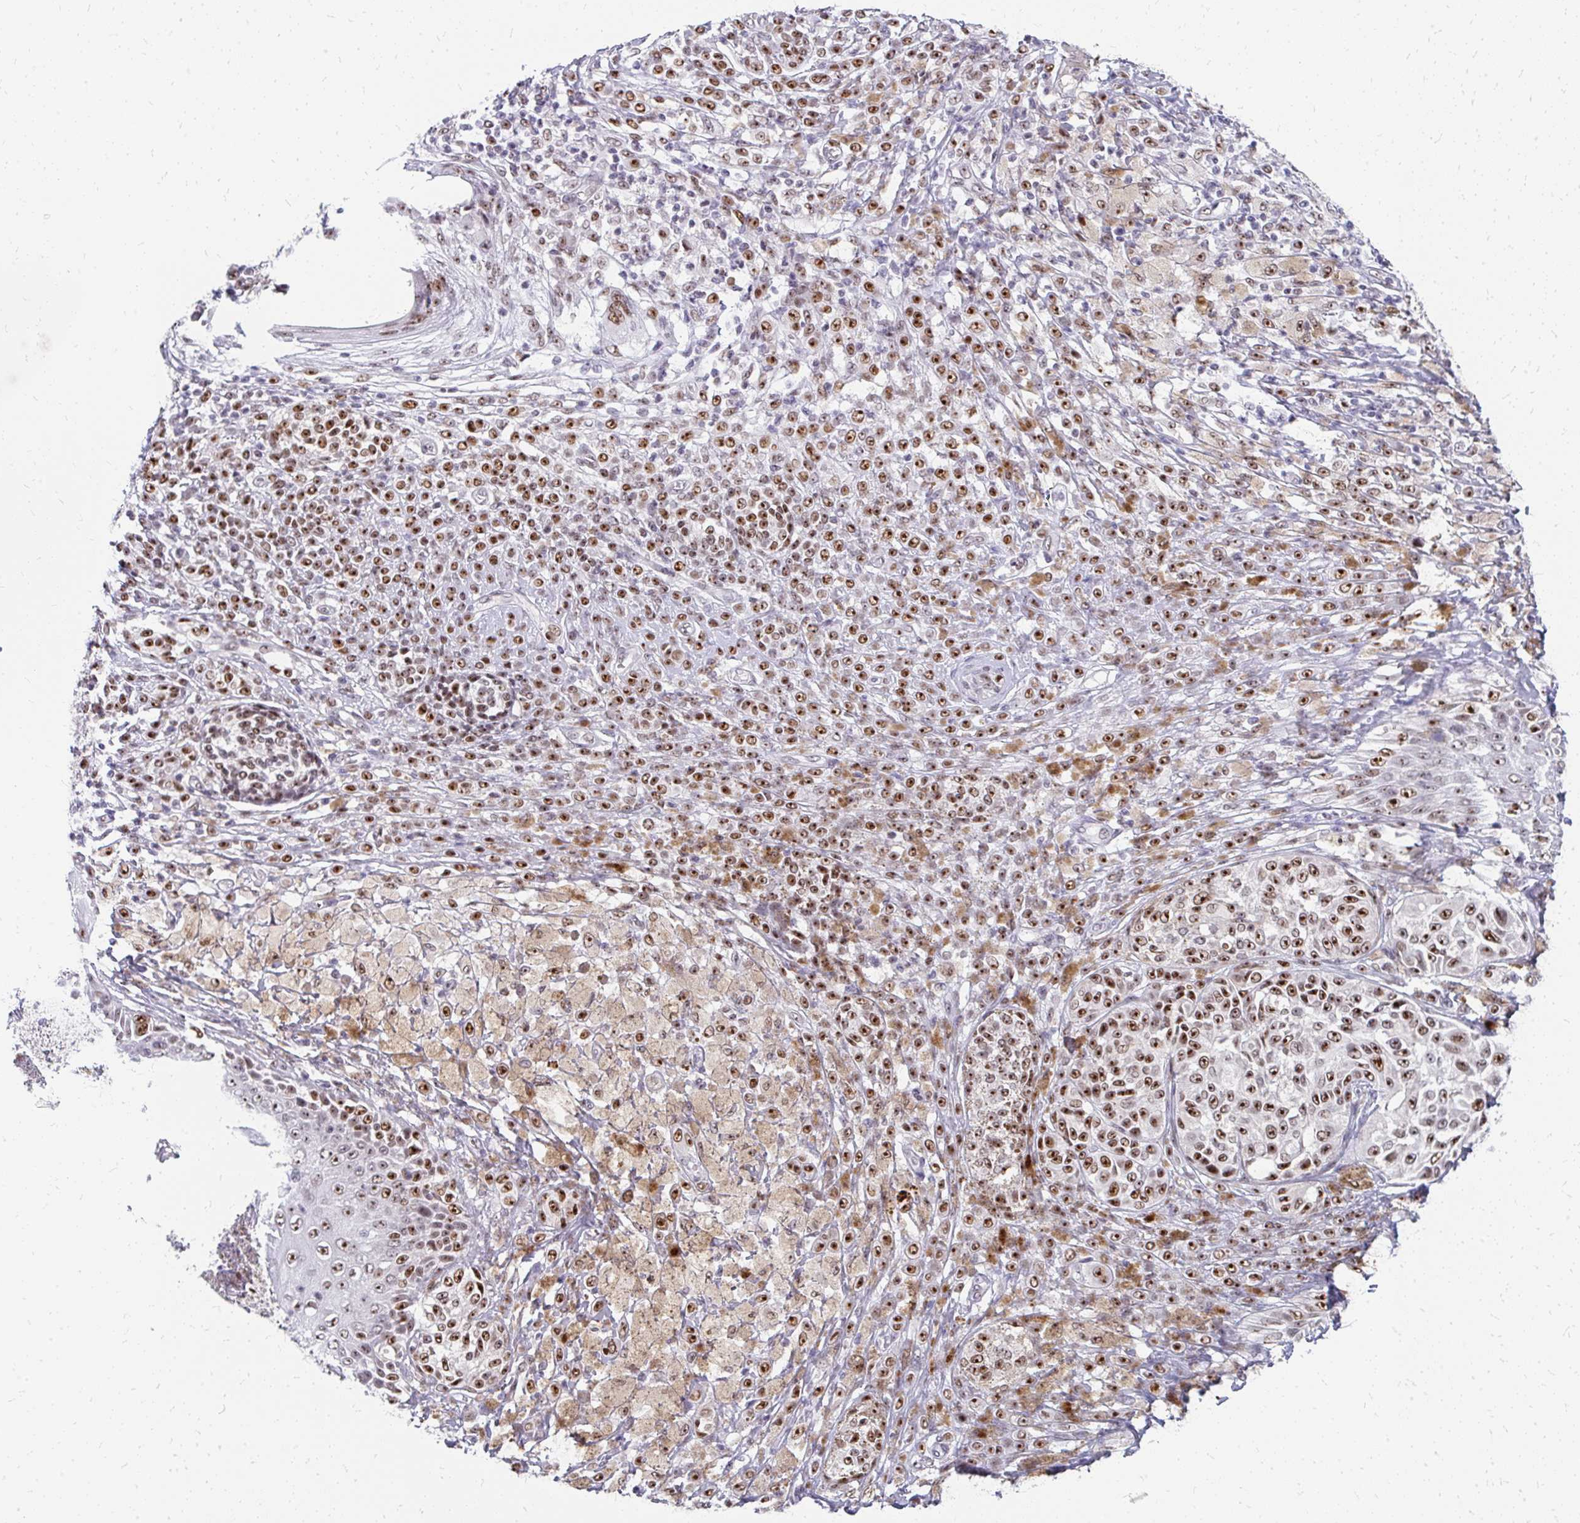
{"staining": {"intensity": "moderate", "quantity": ">75%", "location": "nuclear"}, "tissue": "melanoma", "cell_type": "Tumor cells", "image_type": "cancer", "snomed": [{"axis": "morphology", "description": "Malignant melanoma, NOS"}, {"axis": "topography", "description": "Skin"}], "caption": "Immunohistochemistry (IHC) of human malignant melanoma reveals medium levels of moderate nuclear staining in approximately >75% of tumor cells.", "gene": "GTF2H1", "patient": {"sex": "male", "age": 42}}